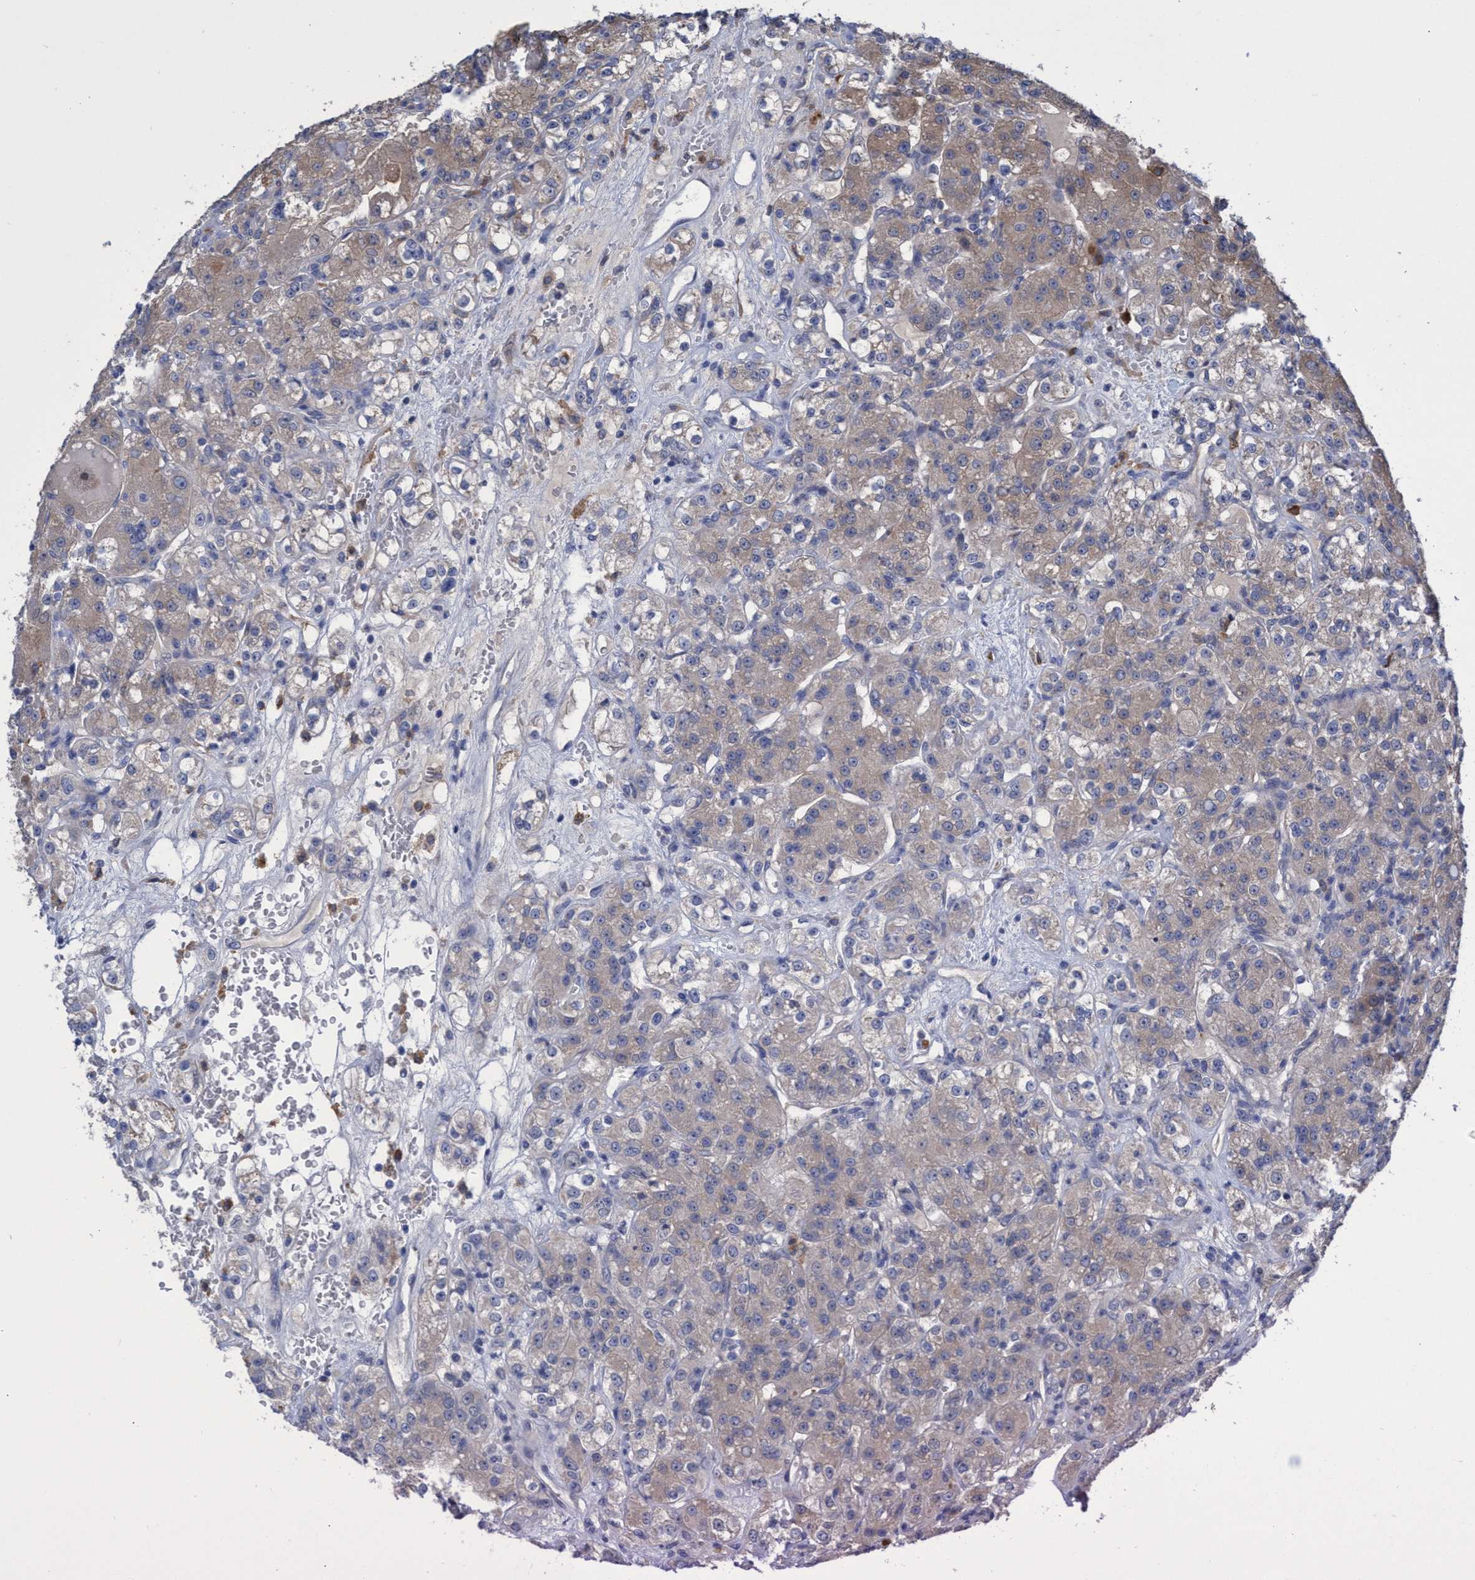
{"staining": {"intensity": "weak", "quantity": ">75%", "location": "cytoplasmic/membranous"}, "tissue": "renal cancer", "cell_type": "Tumor cells", "image_type": "cancer", "snomed": [{"axis": "morphology", "description": "Normal tissue, NOS"}, {"axis": "morphology", "description": "Adenocarcinoma, NOS"}, {"axis": "topography", "description": "Kidney"}], "caption": "The image demonstrates immunohistochemical staining of renal cancer (adenocarcinoma). There is weak cytoplasmic/membranous expression is appreciated in approximately >75% of tumor cells.", "gene": "SVEP1", "patient": {"sex": "male", "age": 61}}